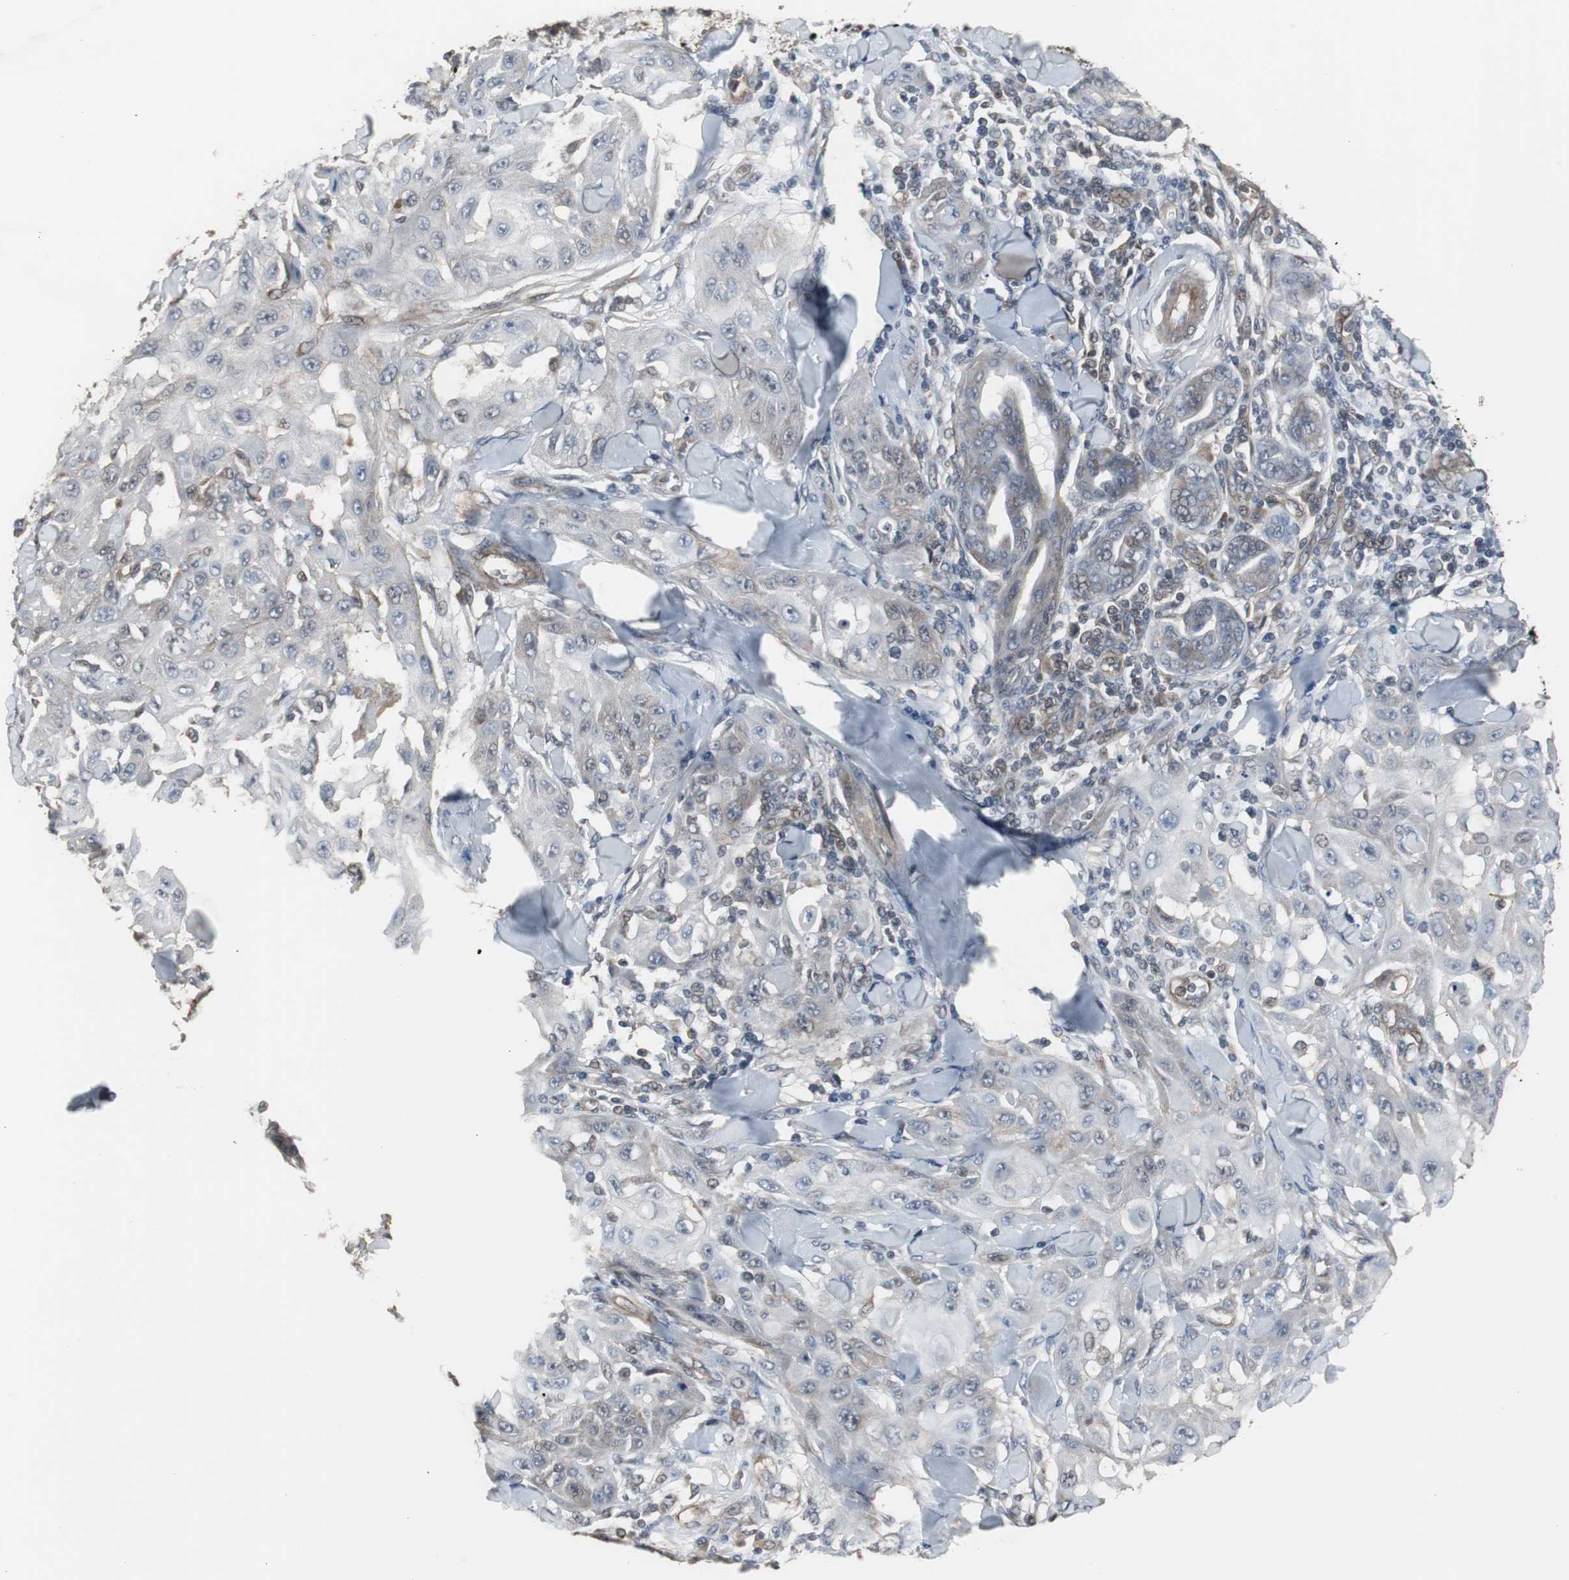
{"staining": {"intensity": "weak", "quantity": "<25%", "location": "cytoplasmic/membranous"}, "tissue": "skin cancer", "cell_type": "Tumor cells", "image_type": "cancer", "snomed": [{"axis": "morphology", "description": "Squamous cell carcinoma, NOS"}, {"axis": "topography", "description": "Skin"}], "caption": "Squamous cell carcinoma (skin) was stained to show a protein in brown. There is no significant staining in tumor cells.", "gene": "ATP2B2", "patient": {"sex": "male", "age": 24}}